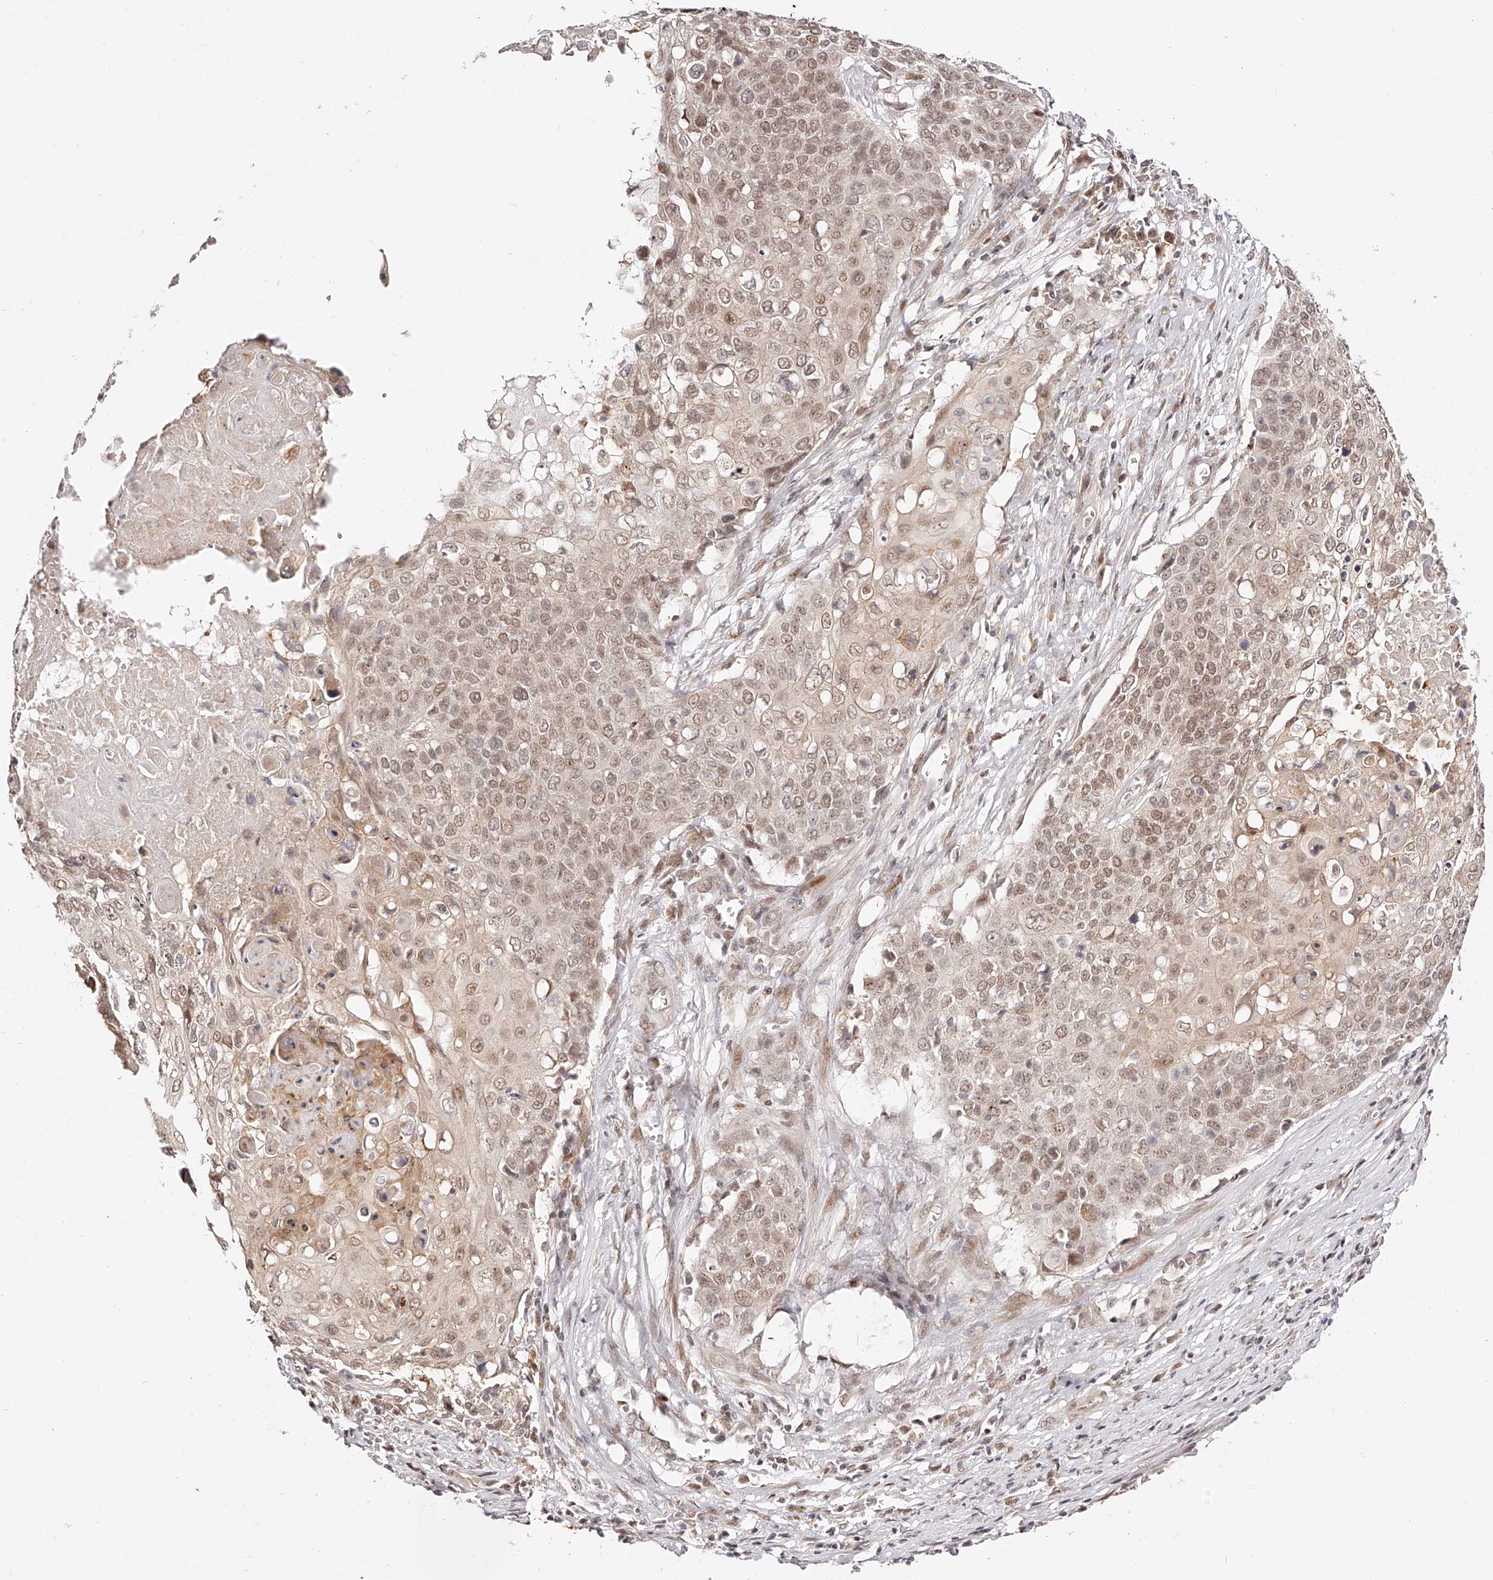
{"staining": {"intensity": "moderate", "quantity": ">75%", "location": "cytoplasmic/membranous,nuclear"}, "tissue": "cervical cancer", "cell_type": "Tumor cells", "image_type": "cancer", "snomed": [{"axis": "morphology", "description": "Squamous cell carcinoma, NOS"}, {"axis": "topography", "description": "Cervix"}], "caption": "Immunohistochemical staining of cervical cancer (squamous cell carcinoma) reveals moderate cytoplasmic/membranous and nuclear protein expression in about >75% of tumor cells.", "gene": "USF3", "patient": {"sex": "female", "age": 39}}